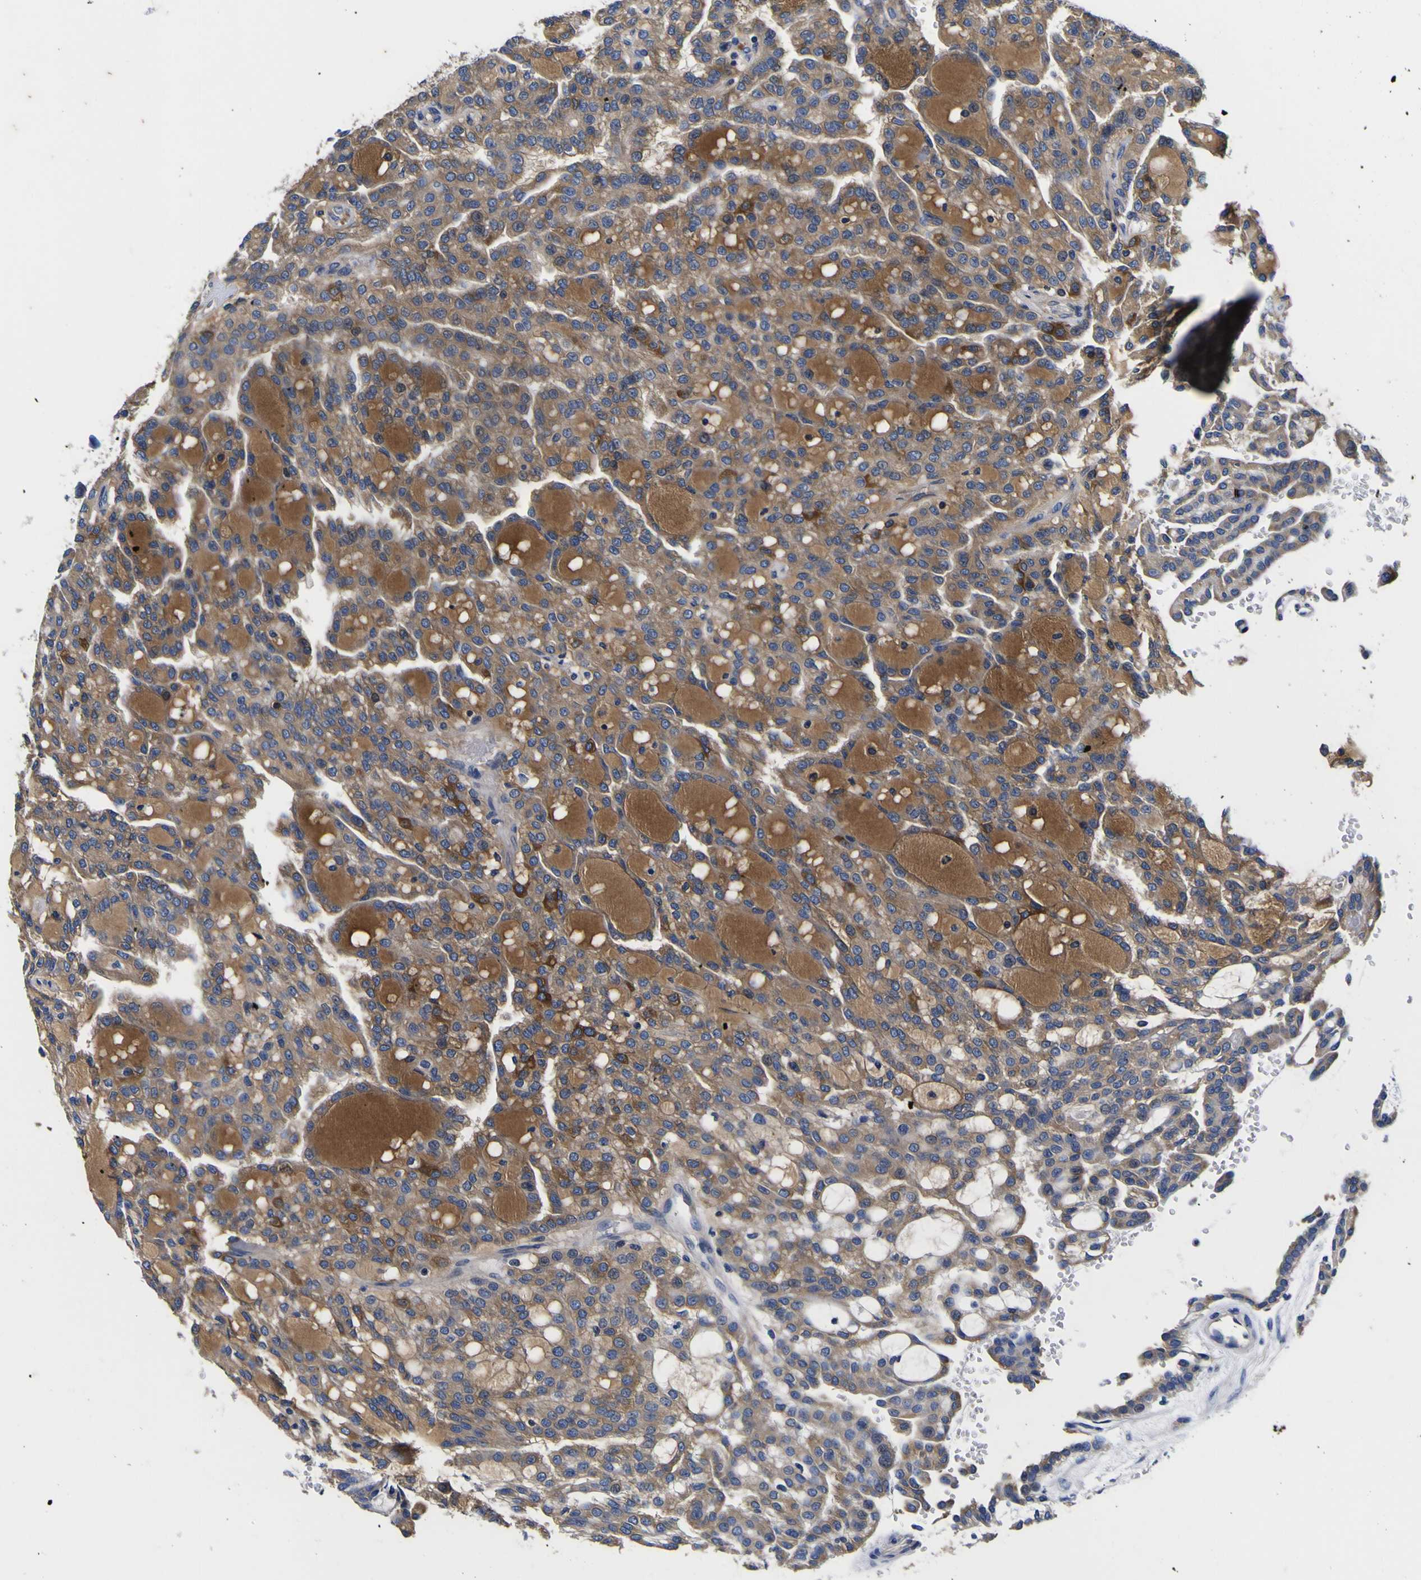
{"staining": {"intensity": "moderate", "quantity": ">75%", "location": "cytoplasmic/membranous"}, "tissue": "renal cancer", "cell_type": "Tumor cells", "image_type": "cancer", "snomed": [{"axis": "morphology", "description": "Adenocarcinoma, NOS"}, {"axis": "topography", "description": "Kidney"}], "caption": "This is a photomicrograph of IHC staining of adenocarcinoma (renal), which shows moderate expression in the cytoplasmic/membranous of tumor cells.", "gene": "VASN", "patient": {"sex": "male", "age": 63}}